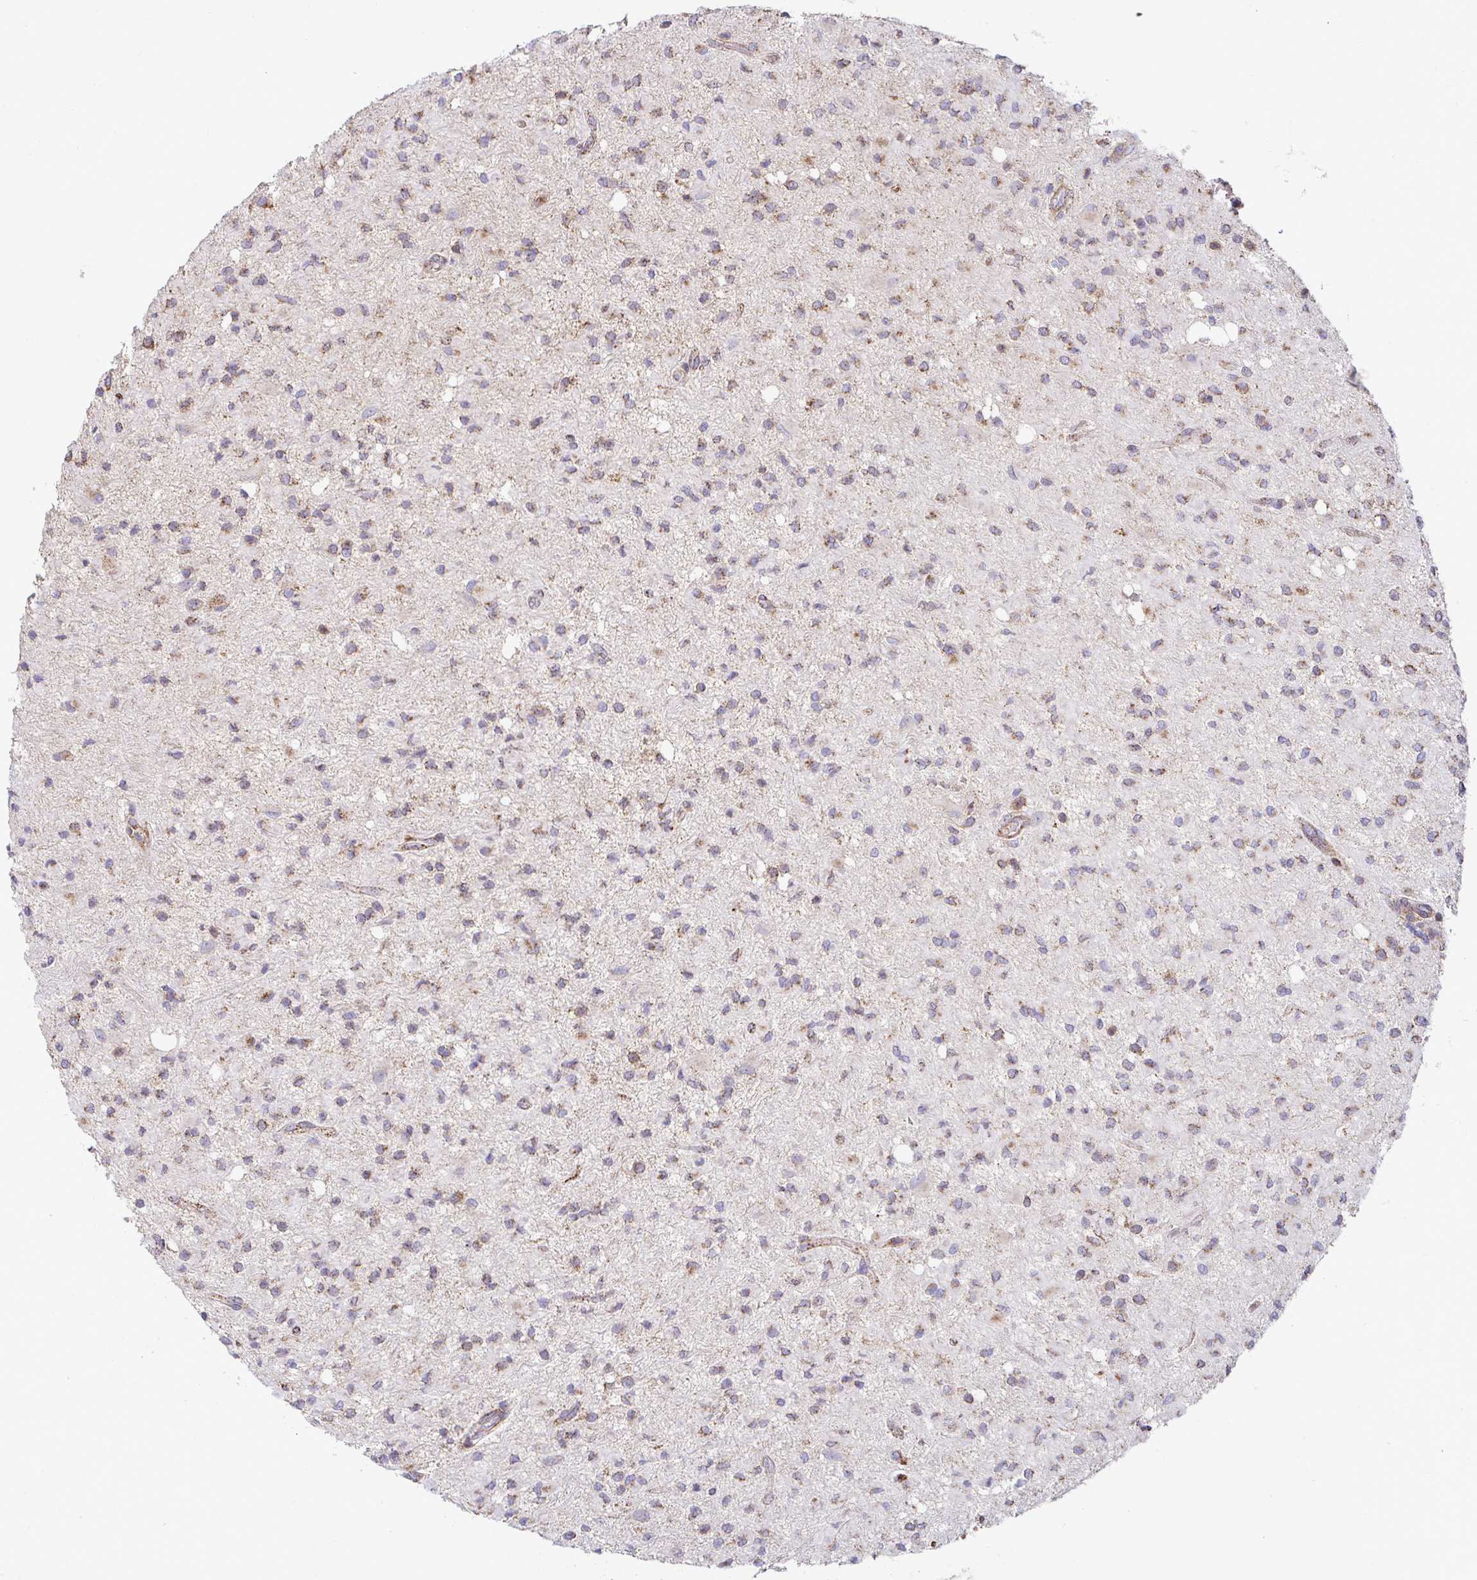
{"staining": {"intensity": "moderate", "quantity": "25%-75%", "location": "cytoplasmic/membranous"}, "tissue": "glioma", "cell_type": "Tumor cells", "image_type": "cancer", "snomed": [{"axis": "morphology", "description": "Glioma, malignant, Low grade"}, {"axis": "topography", "description": "Brain"}], "caption": "Immunohistochemistry (DAB) staining of glioma demonstrates moderate cytoplasmic/membranous protein expression in about 25%-75% of tumor cells. The staining is performed using DAB (3,3'-diaminobenzidine) brown chromogen to label protein expression. The nuclei are counter-stained blue using hematoxylin.", "gene": "SPRY1", "patient": {"sex": "female", "age": 33}}